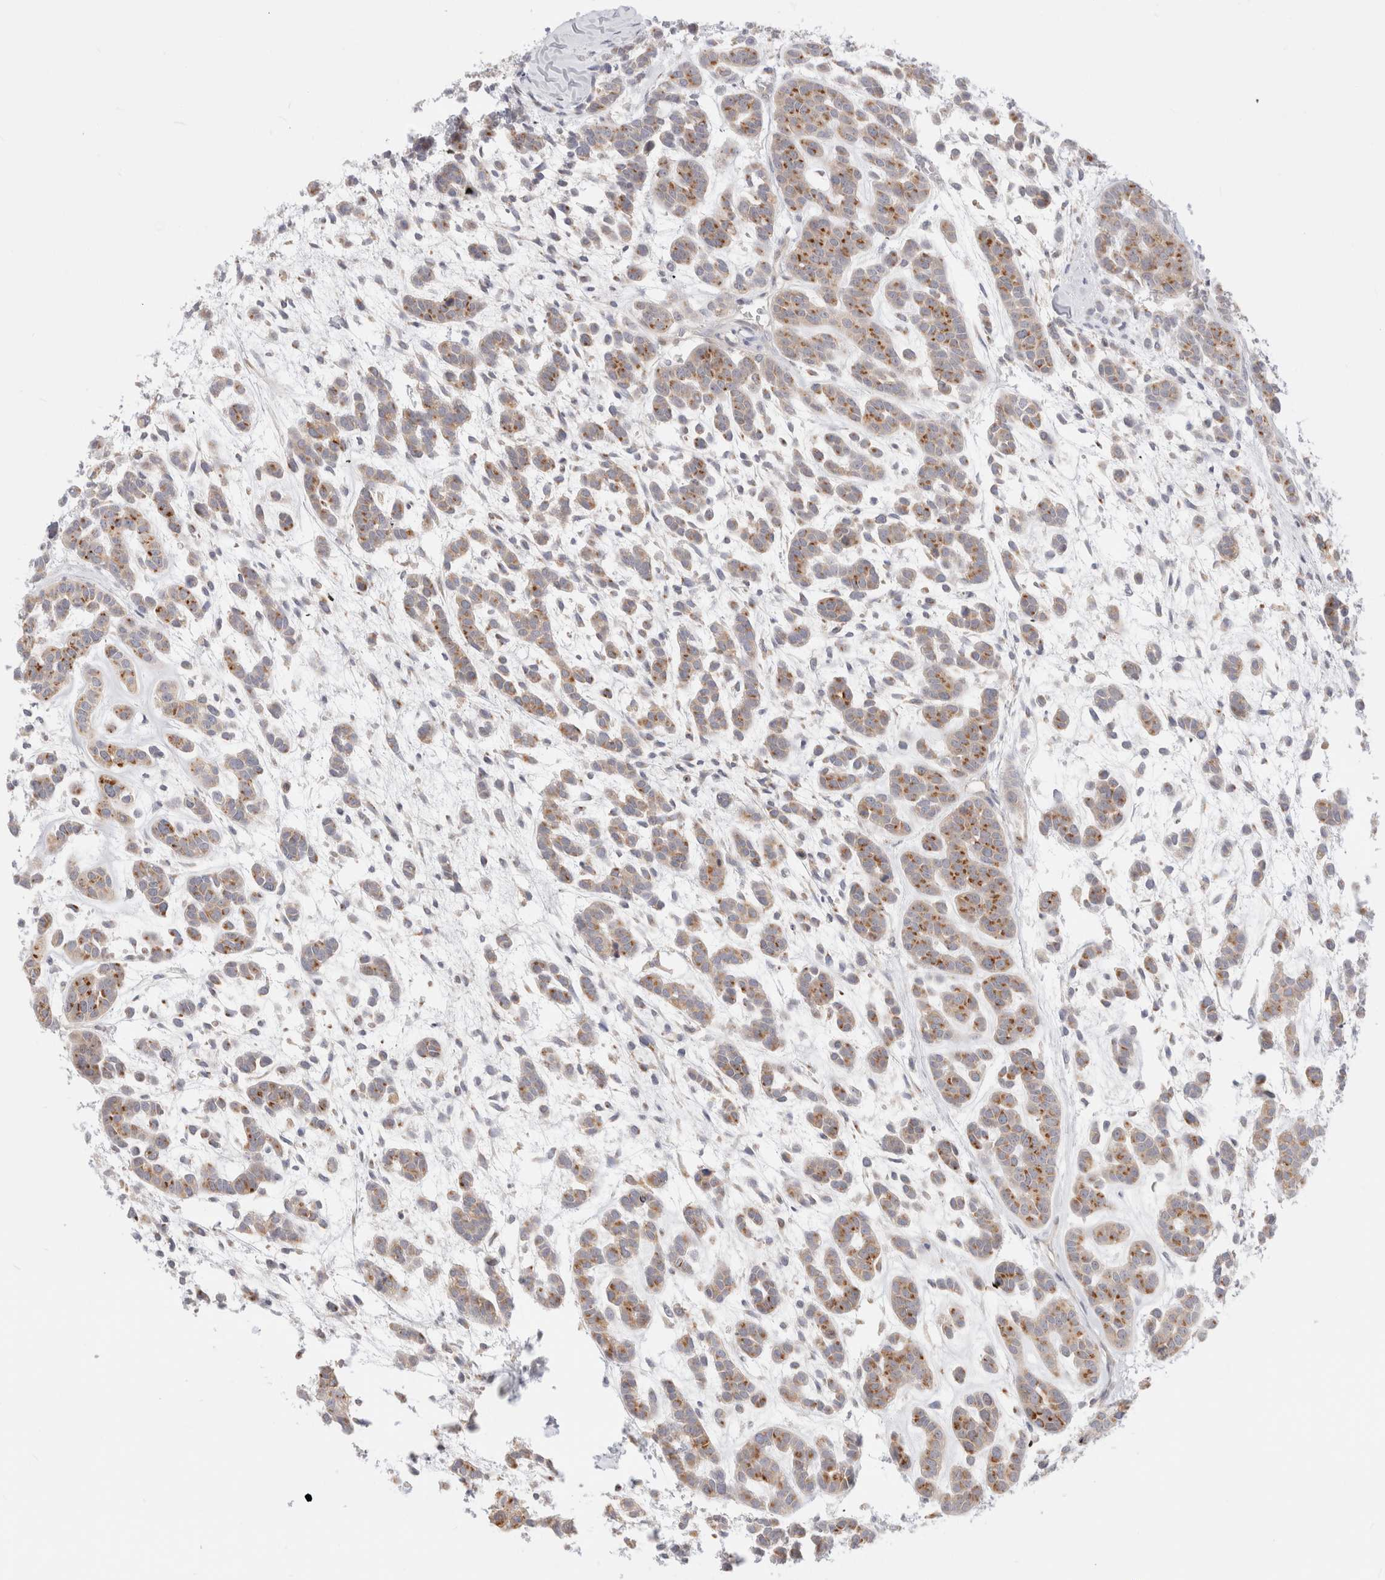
{"staining": {"intensity": "moderate", "quantity": ">75%", "location": "cytoplasmic/membranous"}, "tissue": "head and neck cancer", "cell_type": "Tumor cells", "image_type": "cancer", "snomed": [{"axis": "morphology", "description": "Adenocarcinoma, NOS"}, {"axis": "morphology", "description": "Adenoma, NOS"}, {"axis": "topography", "description": "Head-Neck"}], "caption": "Immunohistochemical staining of head and neck cancer exhibits moderate cytoplasmic/membranous protein staining in about >75% of tumor cells.", "gene": "EFCAB13", "patient": {"sex": "female", "age": 55}}